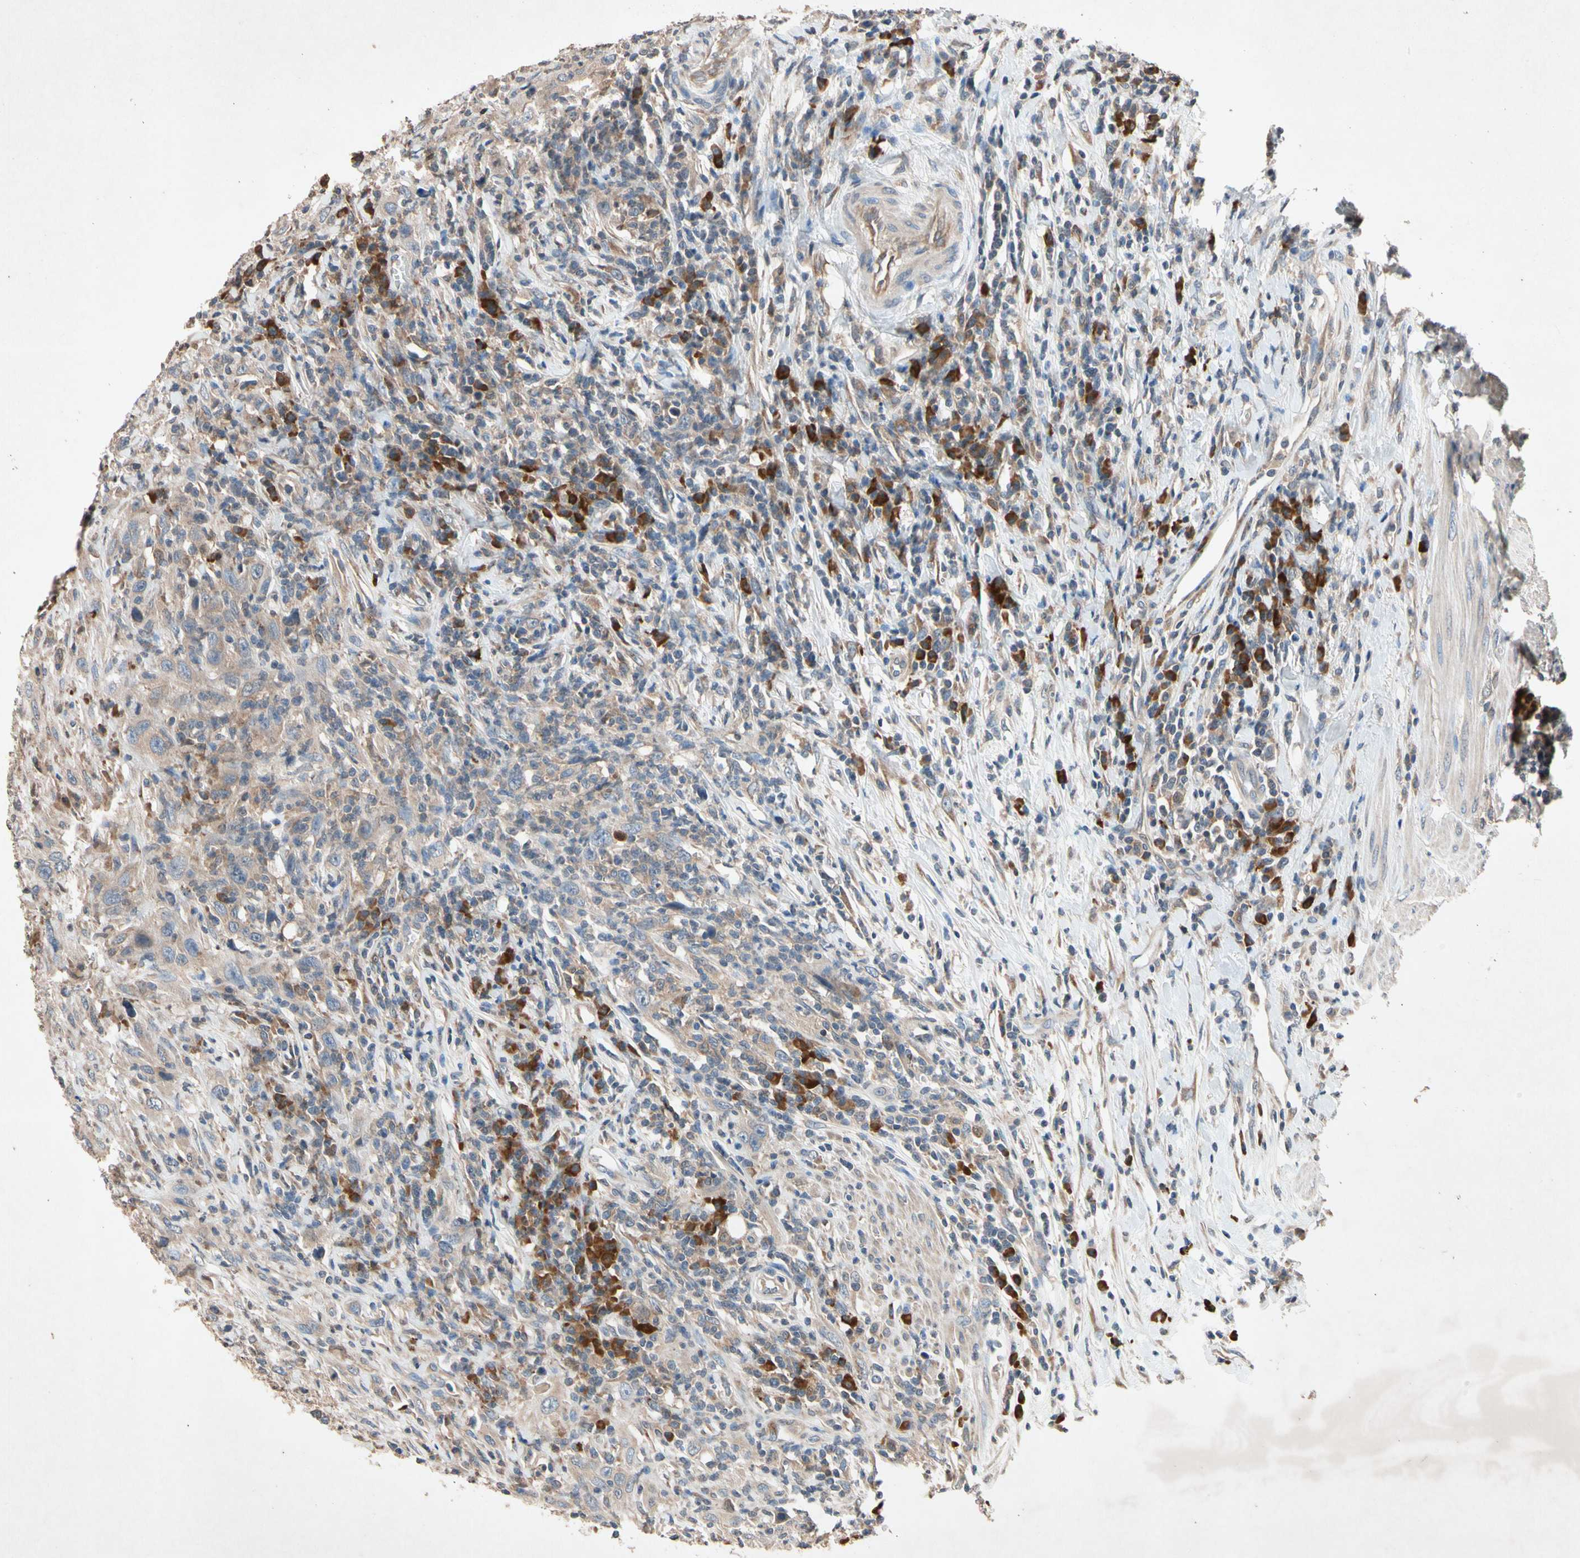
{"staining": {"intensity": "weak", "quantity": ">75%", "location": "cytoplasmic/membranous"}, "tissue": "urothelial cancer", "cell_type": "Tumor cells", "image_type": "cancer", "snomed": [{"axis": "morphology", "description": "Urothelial carcinoma, High grade"}, {"axis": "topography", "description": "Urinary bladder"}], "caption": "Urothelial carcinoma (high-grade) stained with IHC shows weak cytoplasmic/membranous staining in approximately >75% of tumor cells. (Brightfield microscopy of DAB IHC at high magnification).", "gene": "PRDX4", "patient": {"sex": "male", "age": 61}}